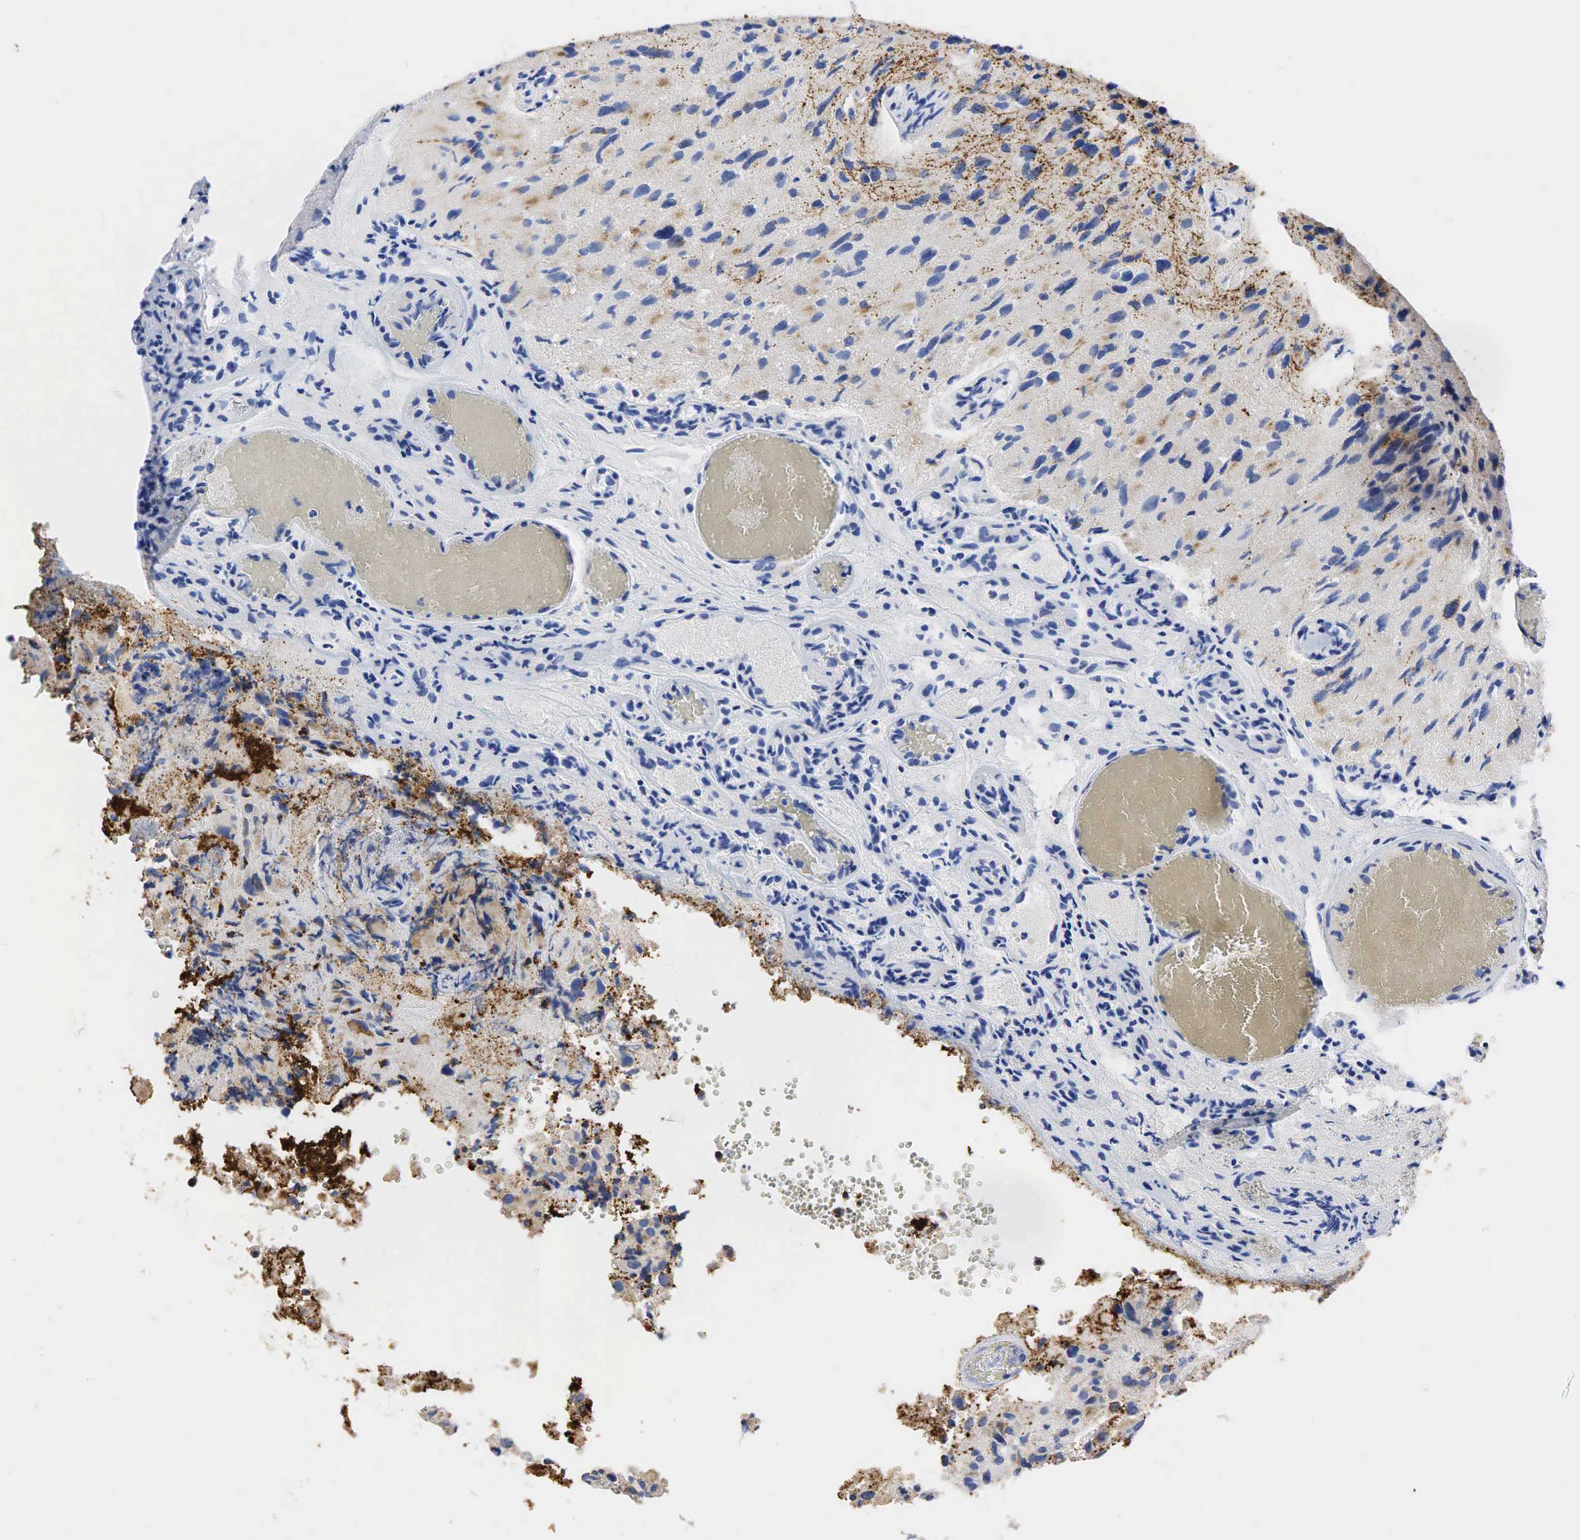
{"staining": {"intensity": "moderate", "quantity": "25%-75%", "location": "cytoplasmic/membranous"}, "tissue": "glioma", "cell_type": "Tumor cells", "image_type": "cancer", "snomed": [{"axis": "morphology", "description": "Glioma, malignant, High grade"}, {"axis": "topography", "description": "Brain"}], "caption": "Immunohistochemistry (IHC) (DAB (3,3'-diaminobenzidine)) staining of high-grade glioma (malignant) demonstrates moderate cytoplasmic/membranous protein expression in approximately 25%-75% of tumor cells.", "gene": "SYP", "patient": {"sex": "male", "age": 69}}